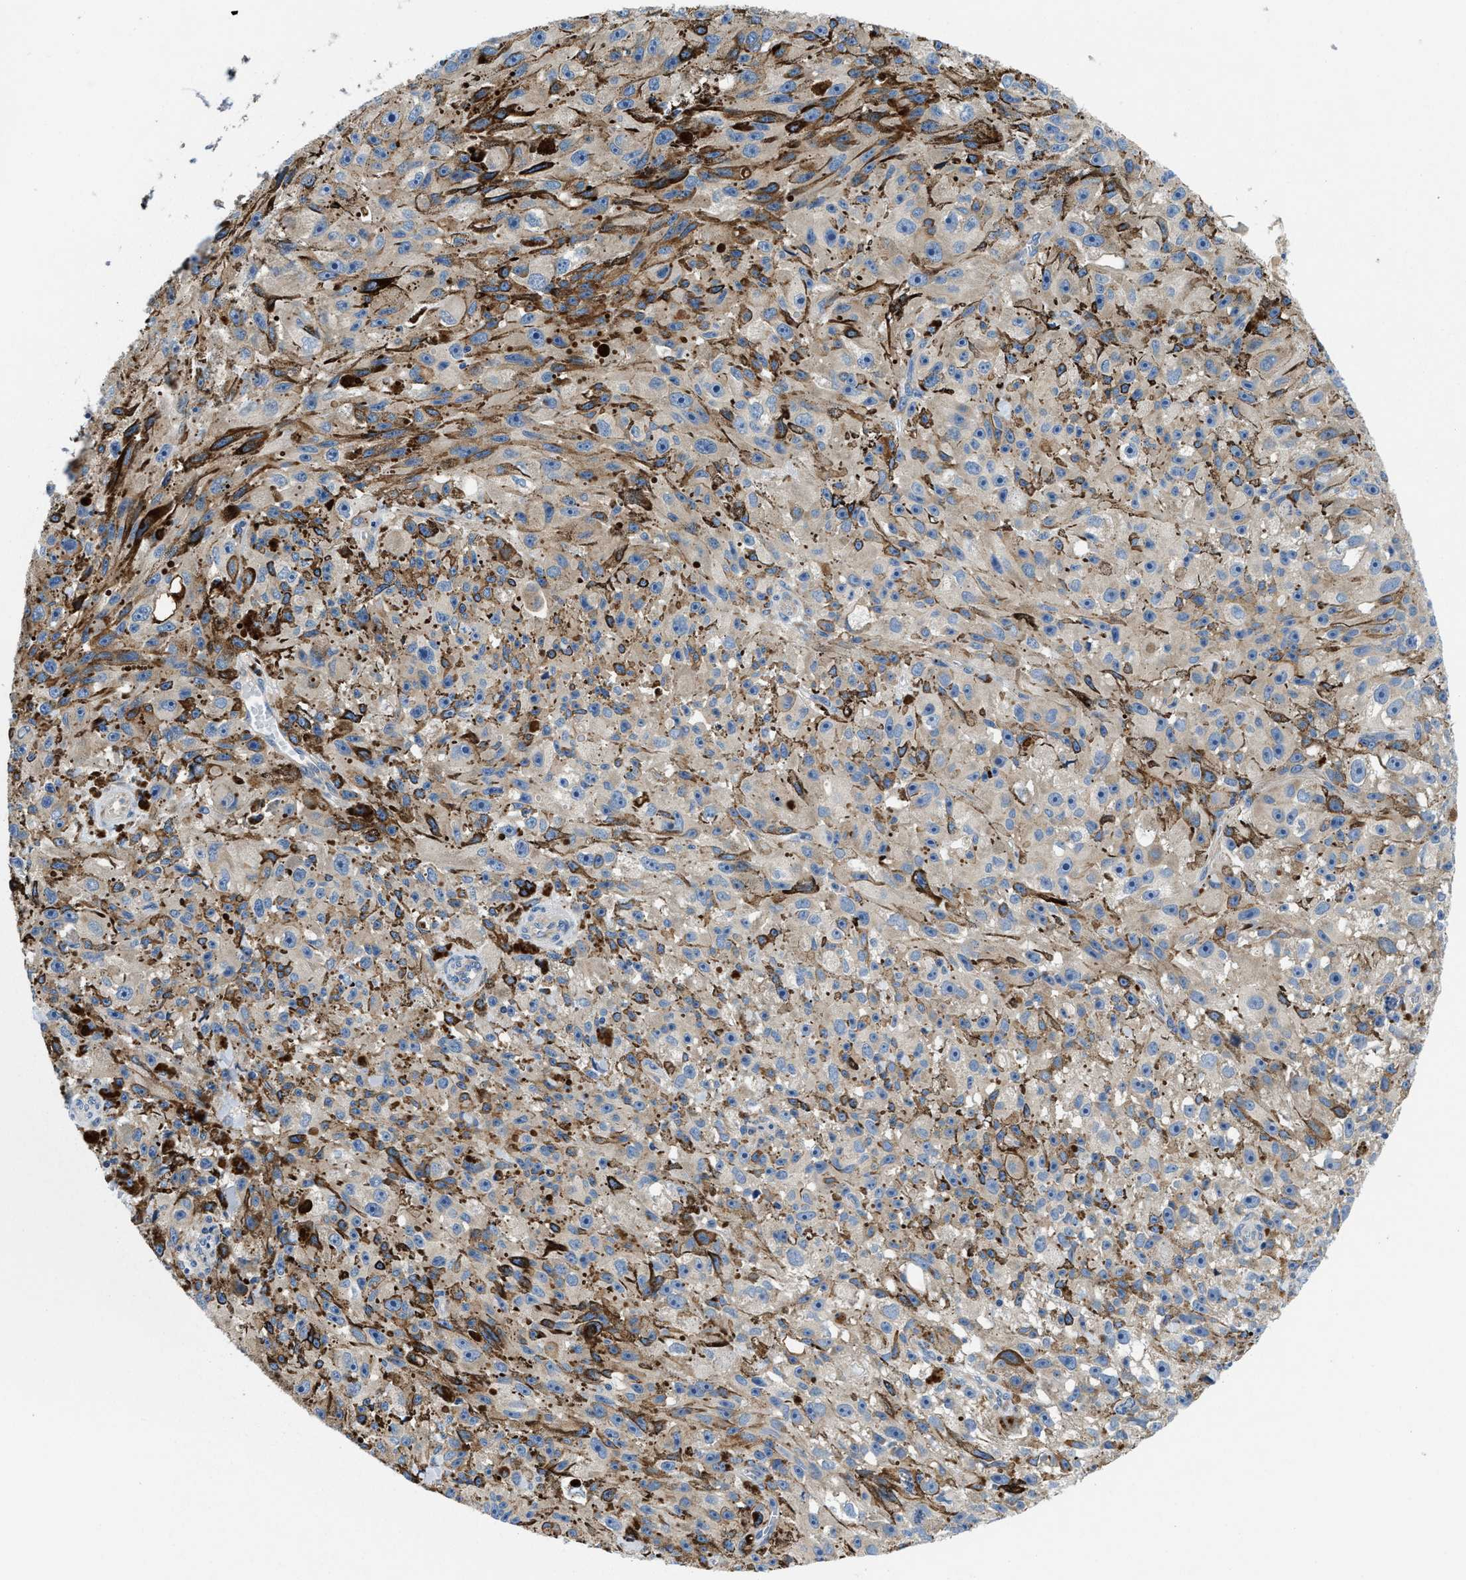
{"staining": {"intensity": "weak", "quantity": ">75%", "location": "cytoplasmic/membranous"}, "tissue": "melanoma", "cell_type": "Tumor cells", "image_type": "cancer", "snomed": [{"axis": "morphology", "description": "Malignant melanoma, NOS"}, {"axis": "topography", "description": "Skin"}], "caption": "Immunohistochemical staining of human malignant melanoma reveals weak cytoplasmic/membranous protein expression in approximately >75% of tumor cells.", "gene": "IKBKE", "patient": {"sex": "female", "age": 104}}